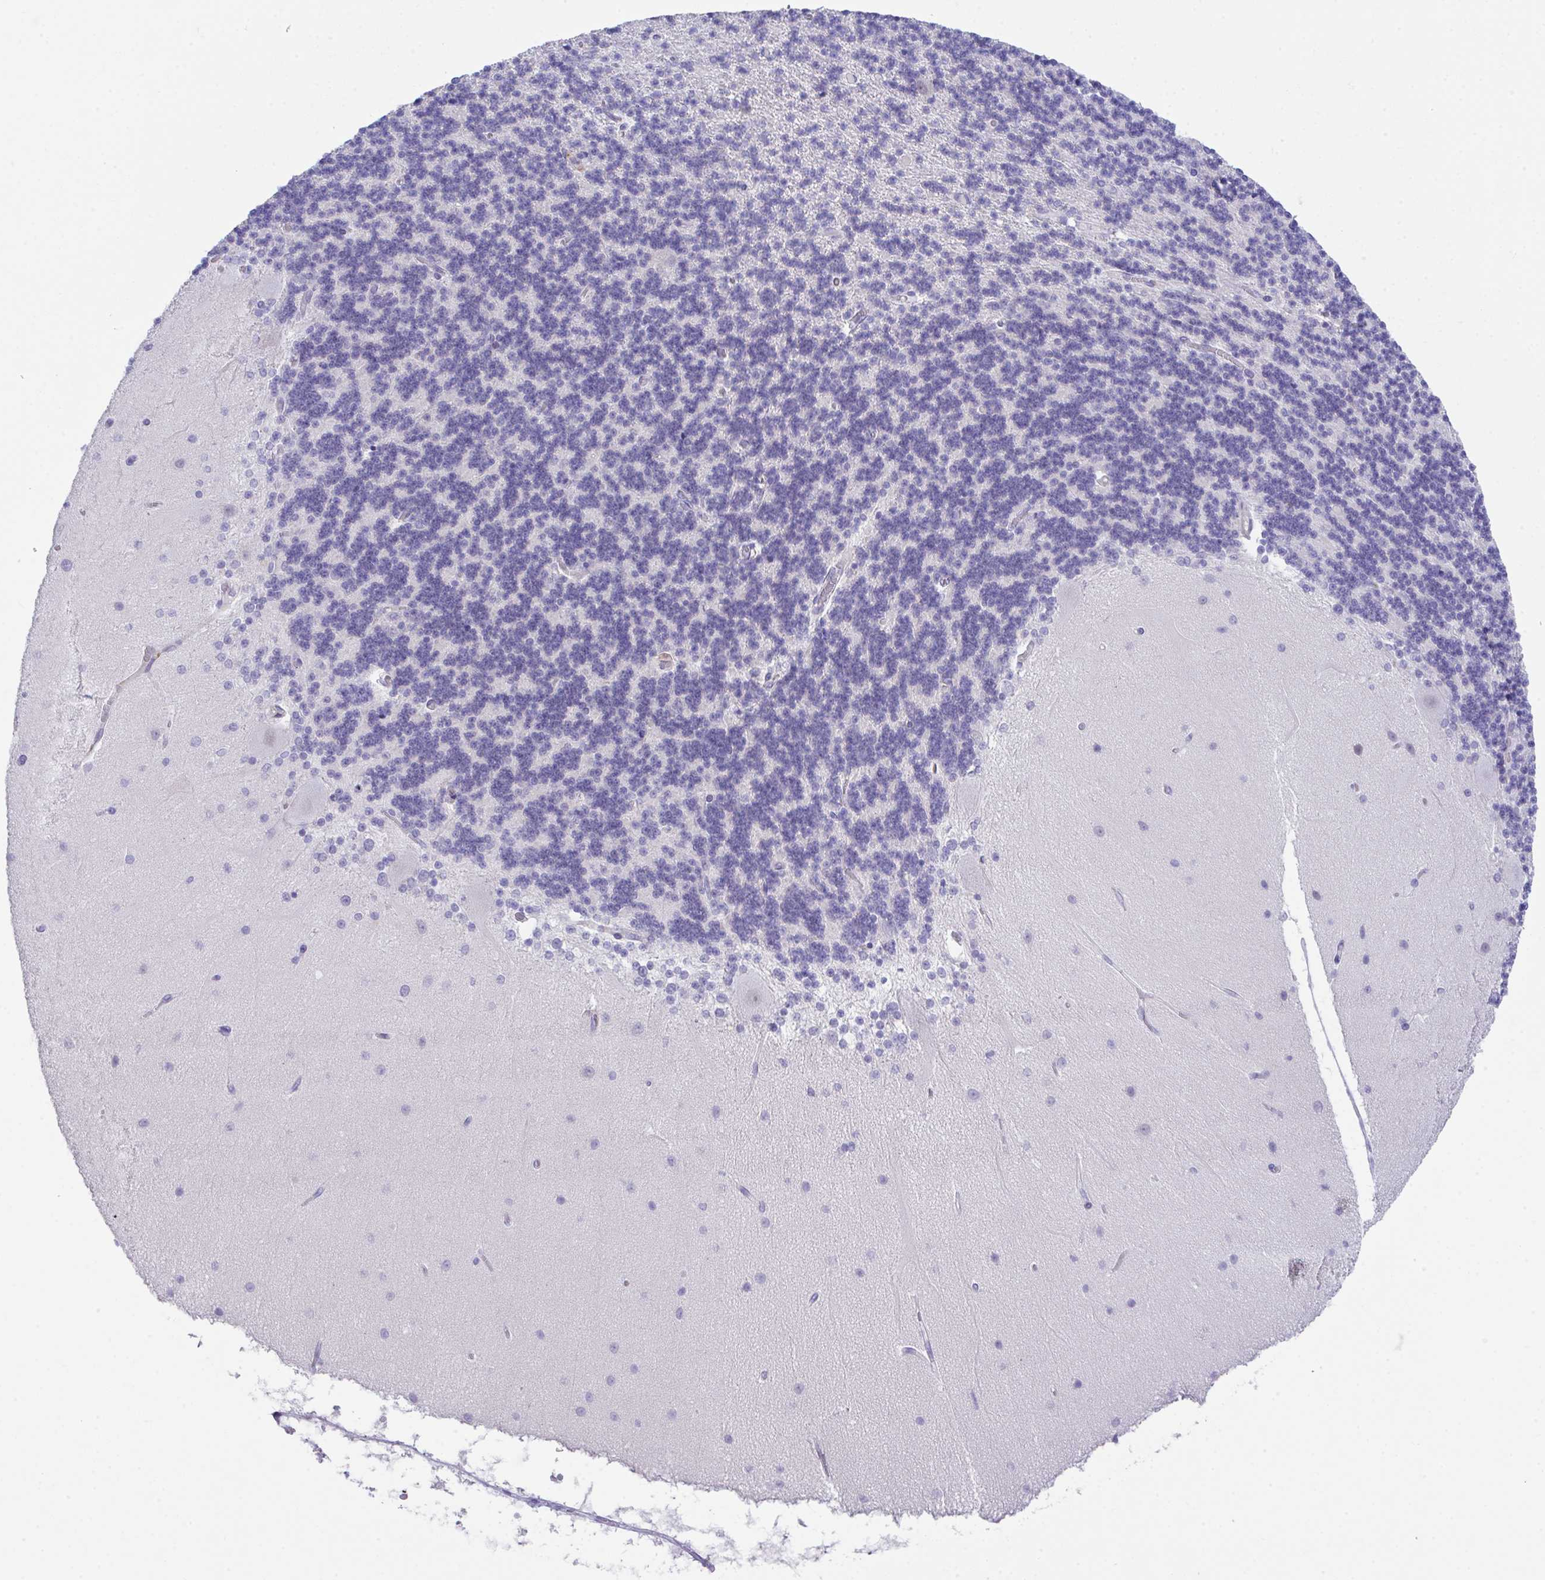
{"staining": {"intensity": "negative", "quantity": "none", "location": "none"}, "tissue": "cerebellum", "cell_type": "Cells in granular layer", "image_type": "normal", "snomed": [{"axis": "morphology", "description": "Normal tissue, NOS"}, {"axis": "topography", "description": "Cerebellum"}], "caption": "Immunohistochemical staining of normal cerebellum shows no significant positivity in cells in granular layer.", "gene": "HOXB4", "patient": {"sex": "female", "age": 54}}